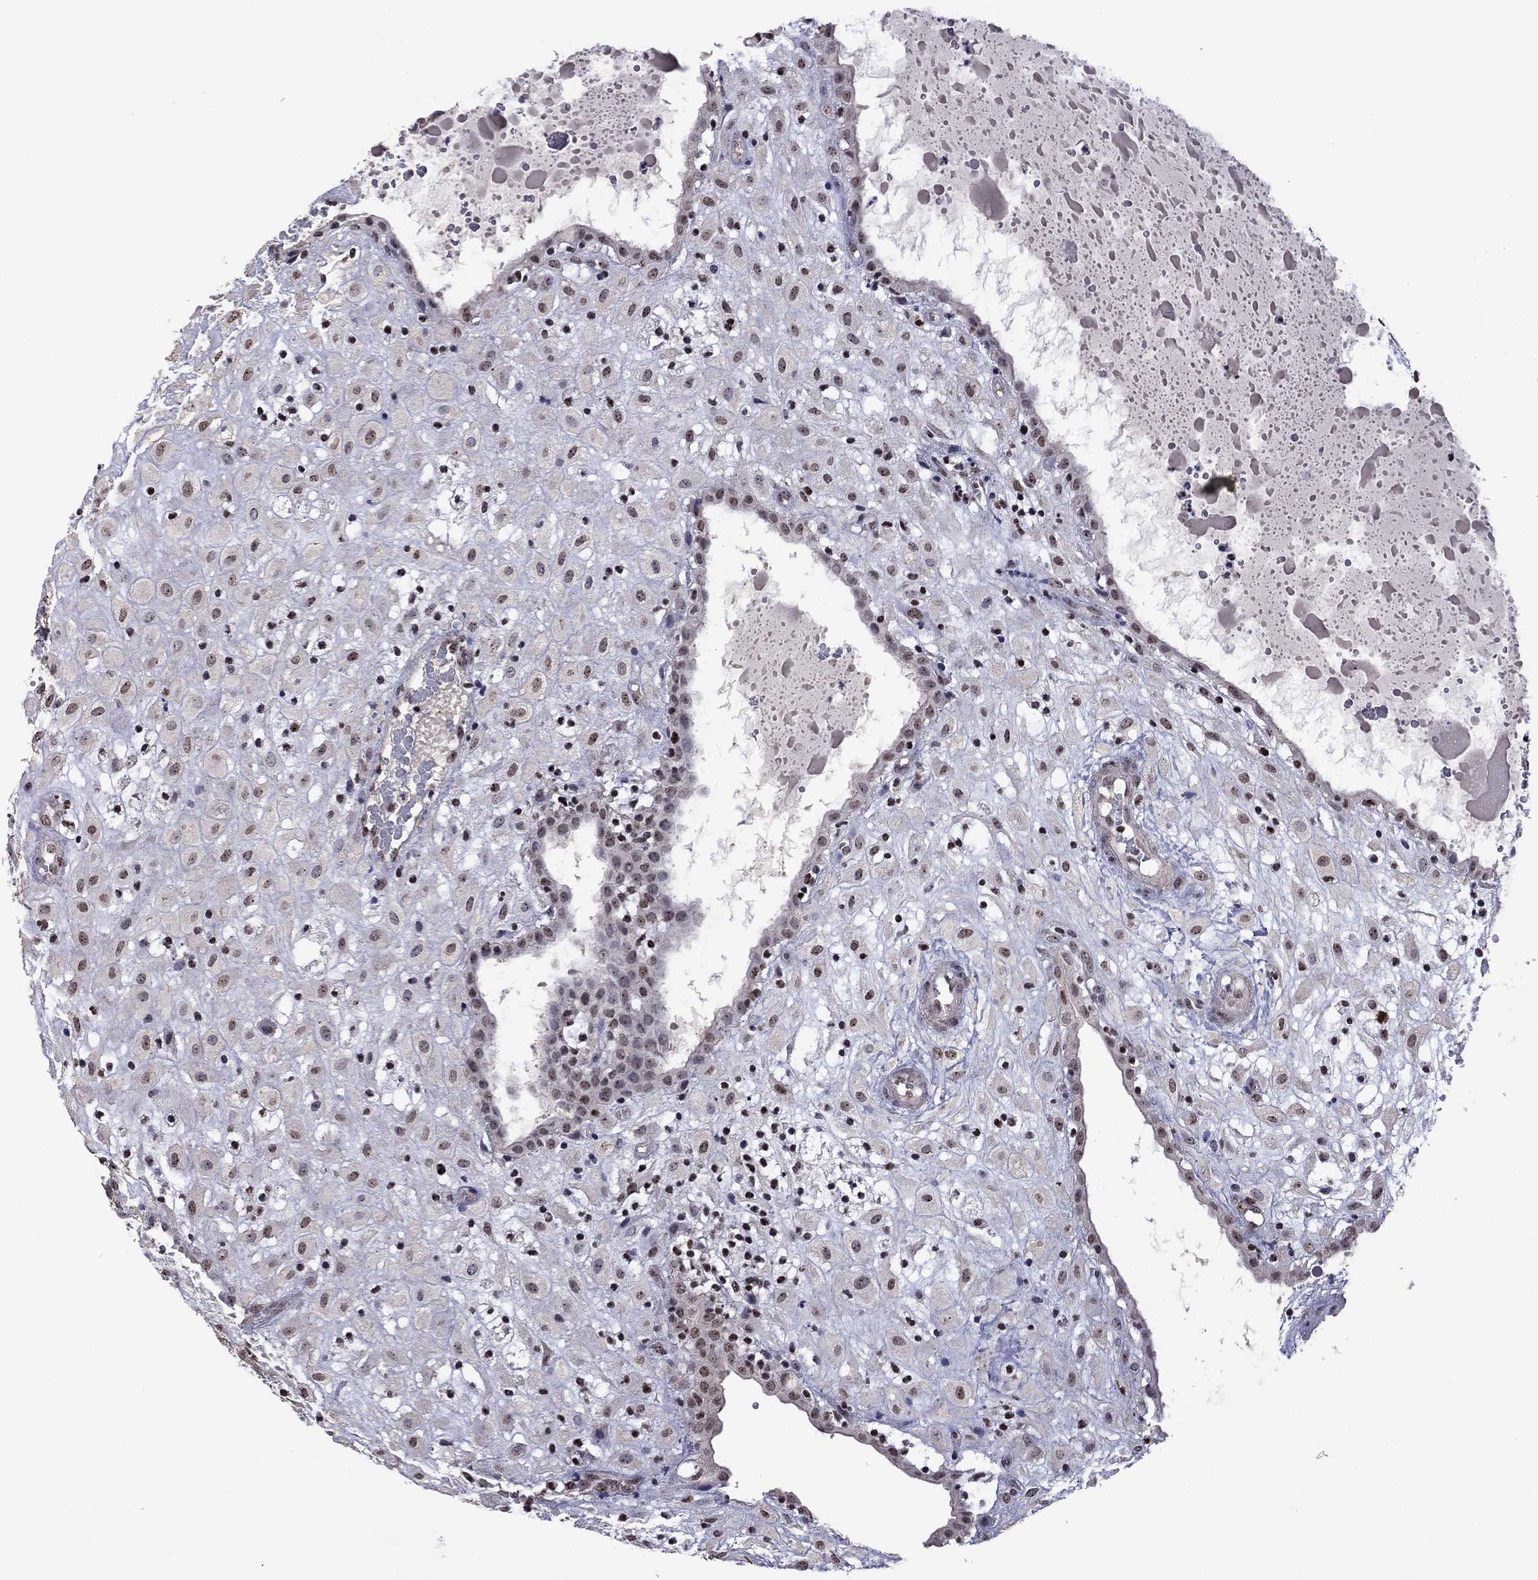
{"staining": {"intensity": "weak", "quantity": "25%-75%", "location": "nuclear"}, "tissue": "placenta", "cell_type": "Decidual cells", "image_type": "normal", "snomed": [{"axis": "morphology", "description": "Normal tissue, NOS"}, {"axis": "topography", "description": "Placenta"}], "caption": "An image showing weak nuclear expression in approximately 25%-75% of decidual cells in unremarkable placenta, as visualized by brown immunohistochemical staining.", "gene": "SPOUT1", "patient": {"sex": "female", "age": 24}}